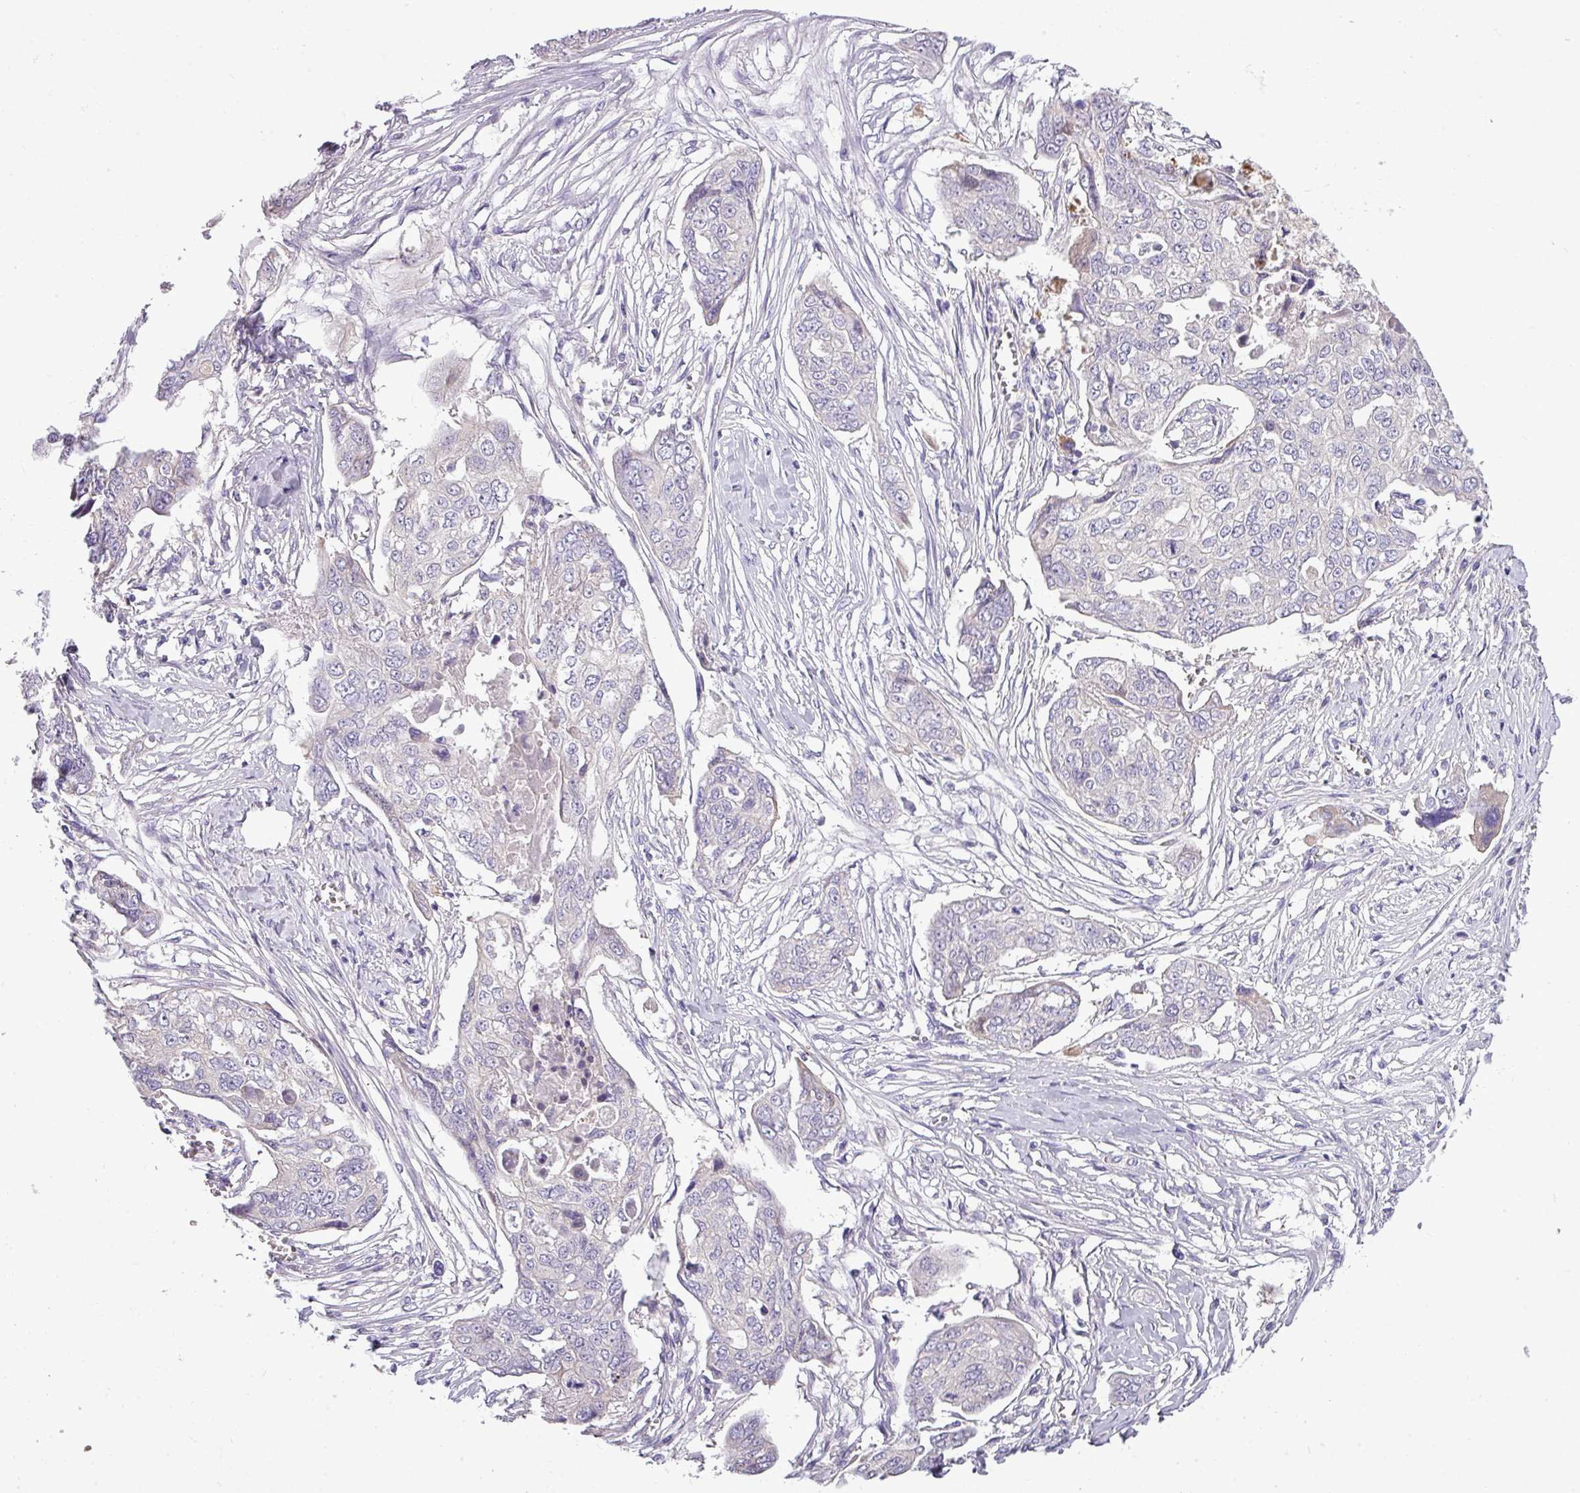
{"staining": {"intensity": "negative", "quantity": "none", "location": "none"}, "tissue": "ovarian cancer", "cell_type": "Tumor cells", "image_type": "cancer", "snomed": [{"axis": "morphology", "description": "Carcinoma, endometroid"}, {"axis": "topography", "description": "Ovary"}], "caption": "There is no significant positivity in tumor cells of ovarian cancer.", "gene": "DNAAF9", "patient": {"sex": "female", "age": 70}}